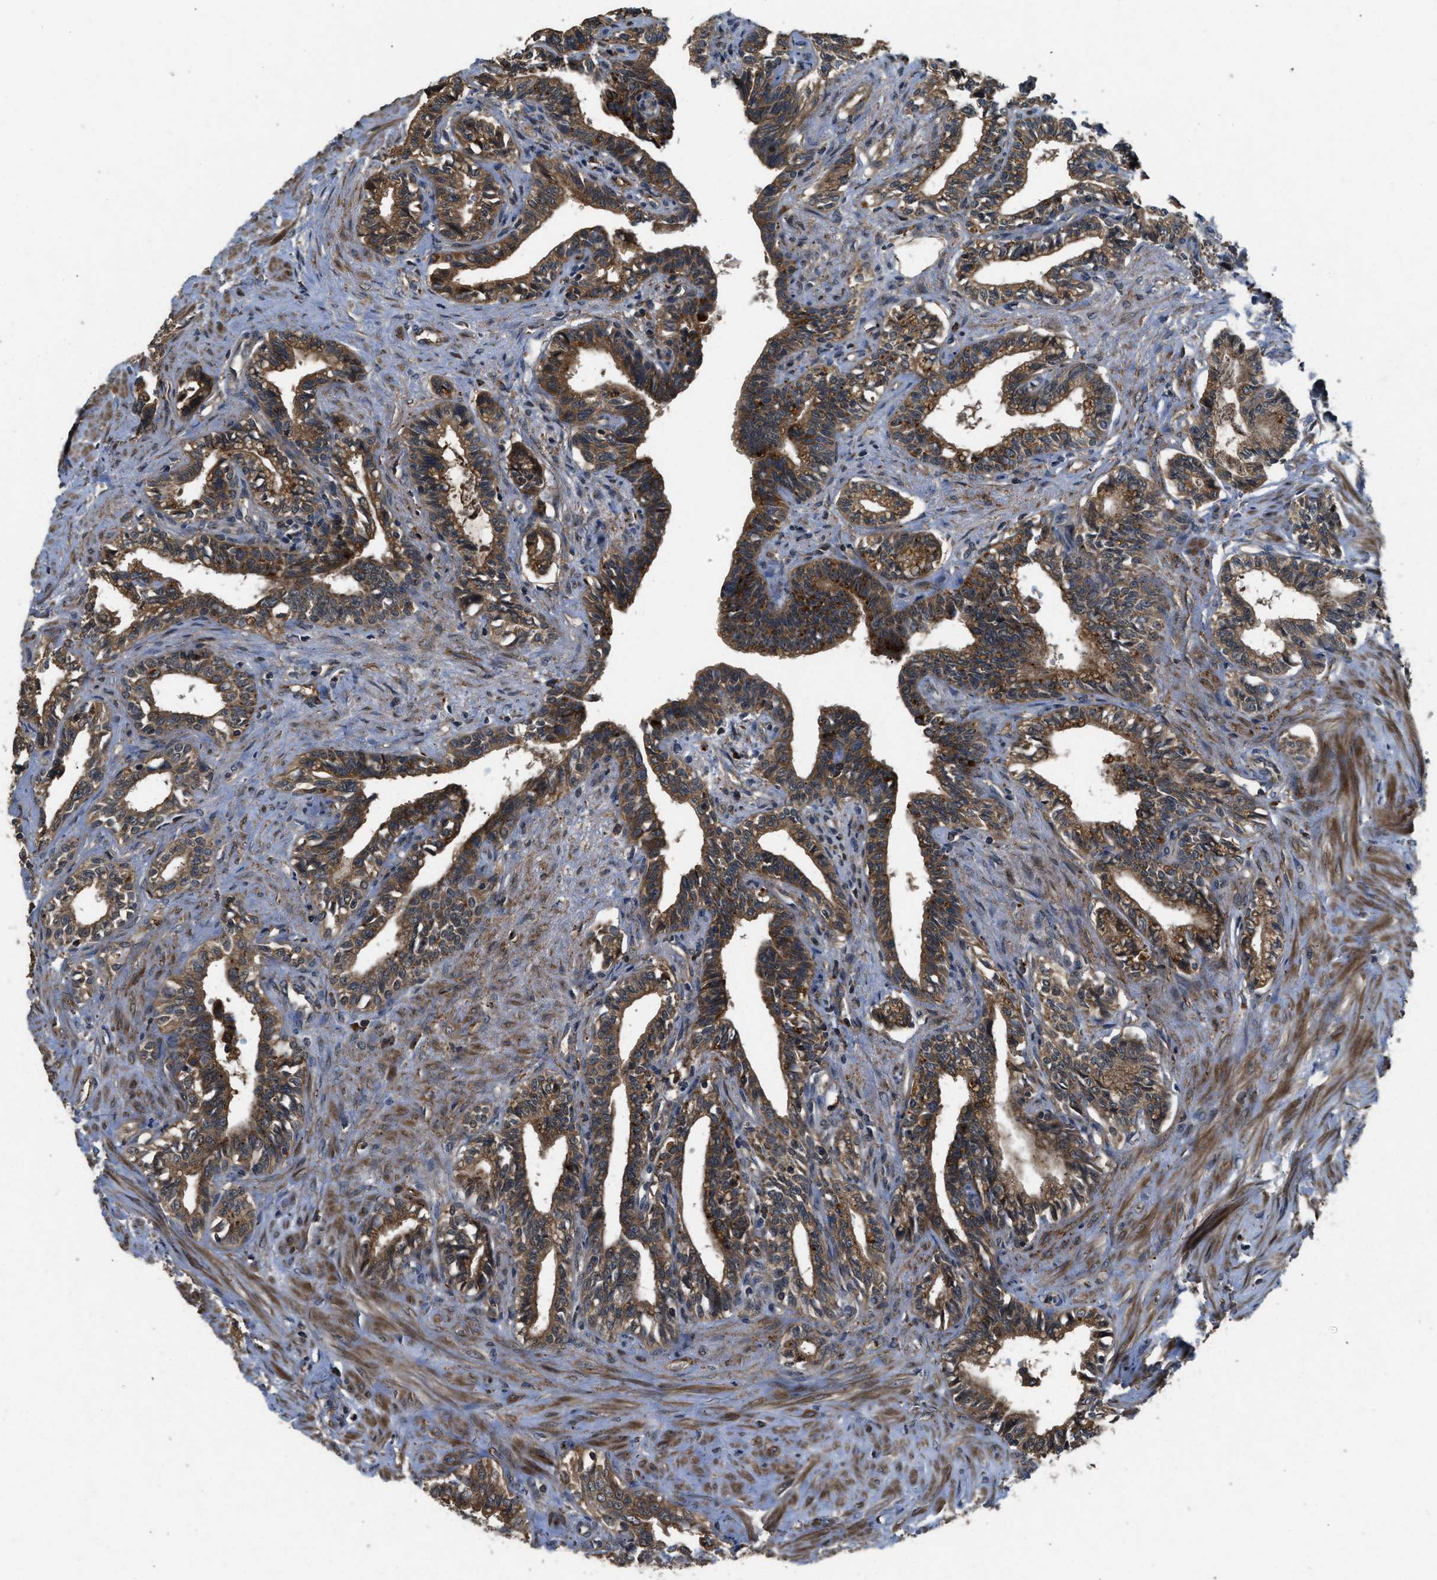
{"staining": {"intensity": "strong", "quantity": ">75%", "location": "cytoplasmic/membranous"}, "tissue": "seminal vesicle", "cell_type": "Glandular cells", "image_type": "normal", "snomed": [{"axis": "morphology", "description": "Normal tissue, NOS"}, {"axis": "morphology", "description": "Adenocarcinoma, High grade"}, {"axis": "topography", "description": "Prostate"}, {"axis": "topography", "description": "Seminal veicle"}], "caption": "This is an image of IHC staining of normal seminal vesicle, which shows strong expression in the cytoplasmic/membranous of glandular cells.", "gene": "GGH", "patient": {"sex": "male", "age": 55}}